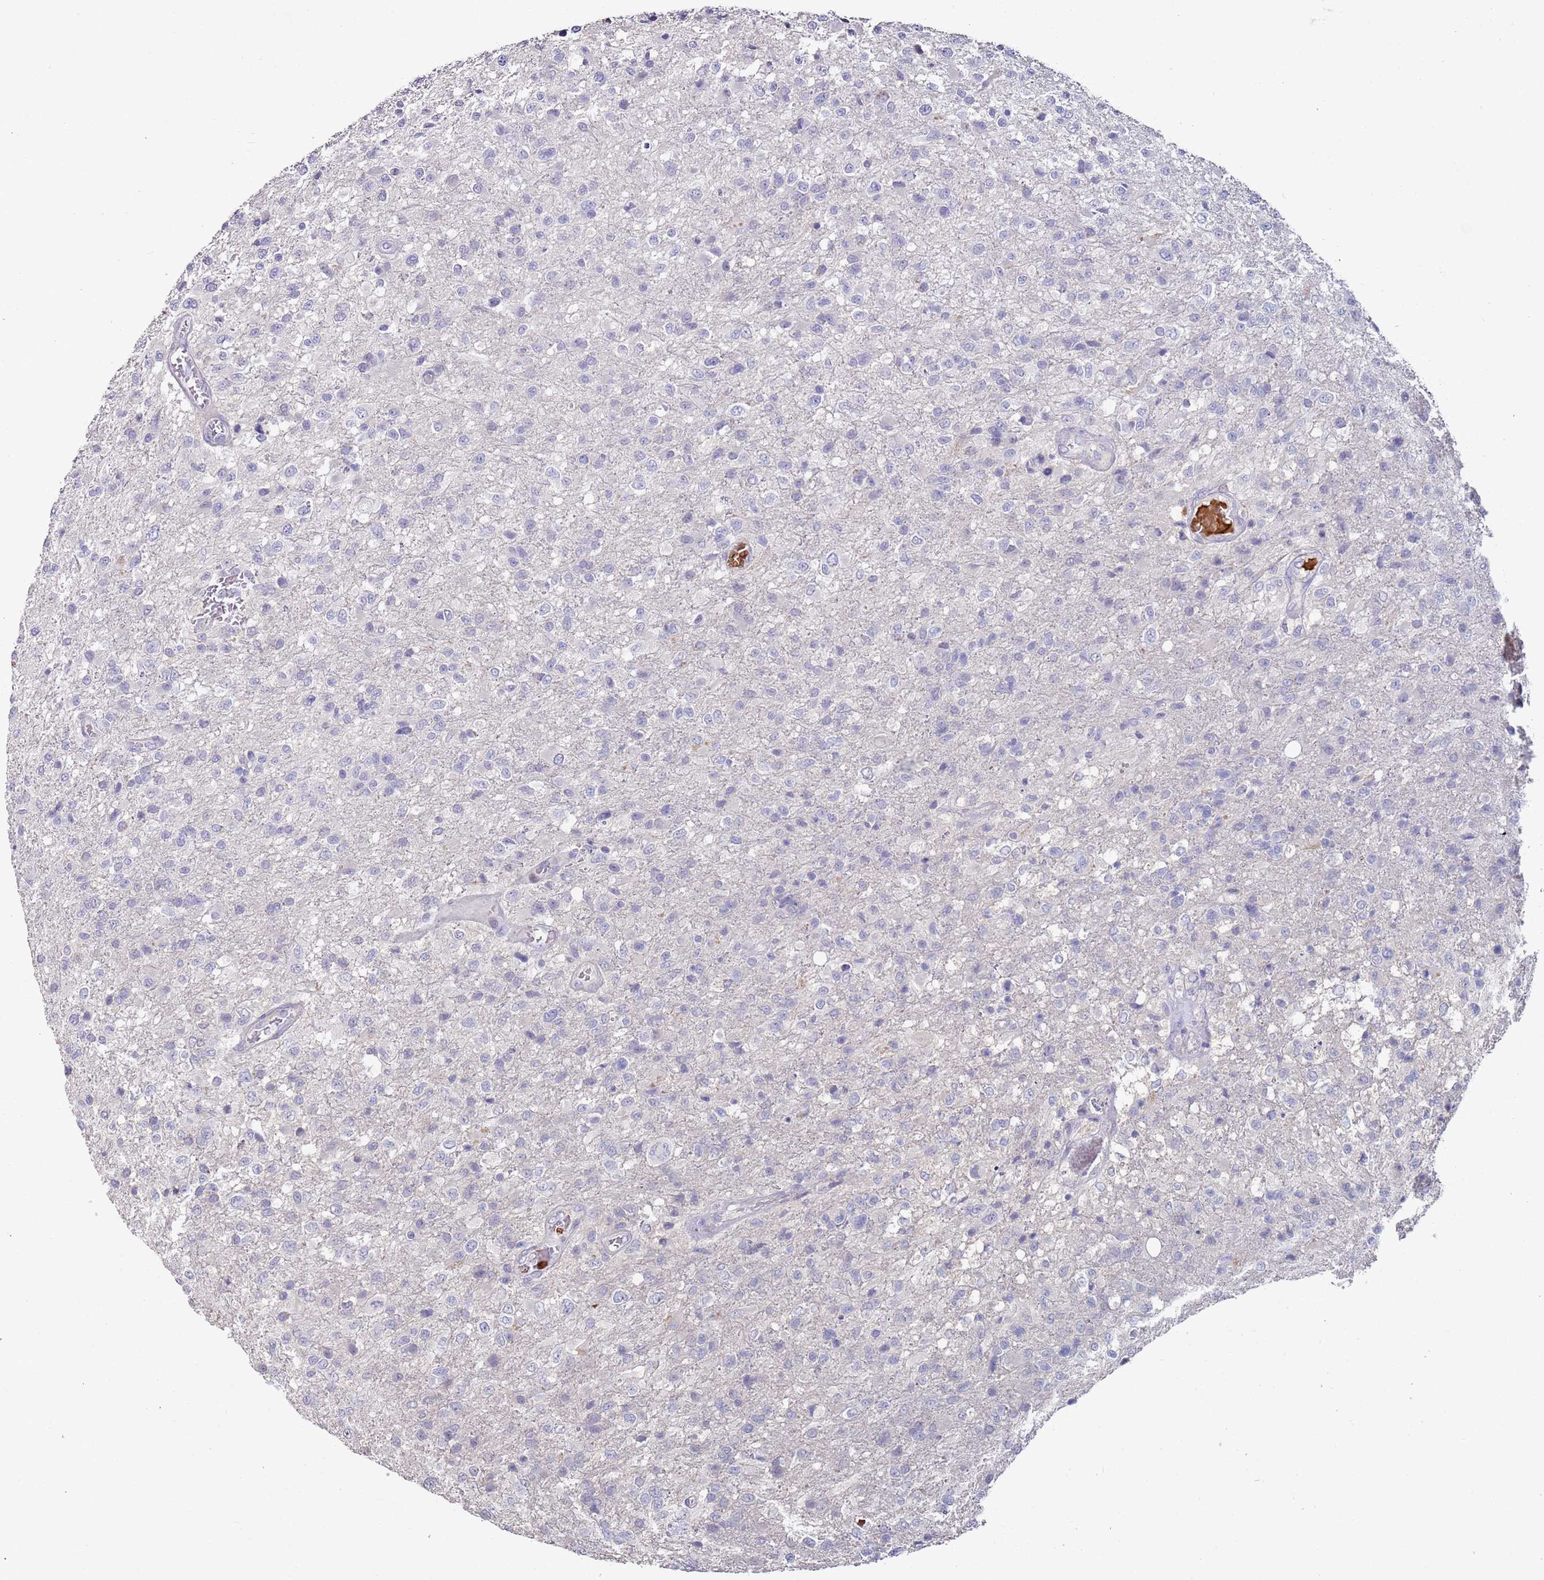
{"staining": {"intensity": "negative", "quantity": "none", "location": "none"}, "tissue": "glioma", "cell_type": "Tumor cells", "image_type": "cancer", "snomed": [{"axis": "morphology", "description": "Glioma, malignant, High grade"}, {"axis": "topography", "description": "Brain"}], "caption": "Immunohistochemistry image of human glioma stained for a protein (brown), which reveals no expression in tumor cells.", "gene": "LACC1", "patient": {"sex": "female", "age": 74}}